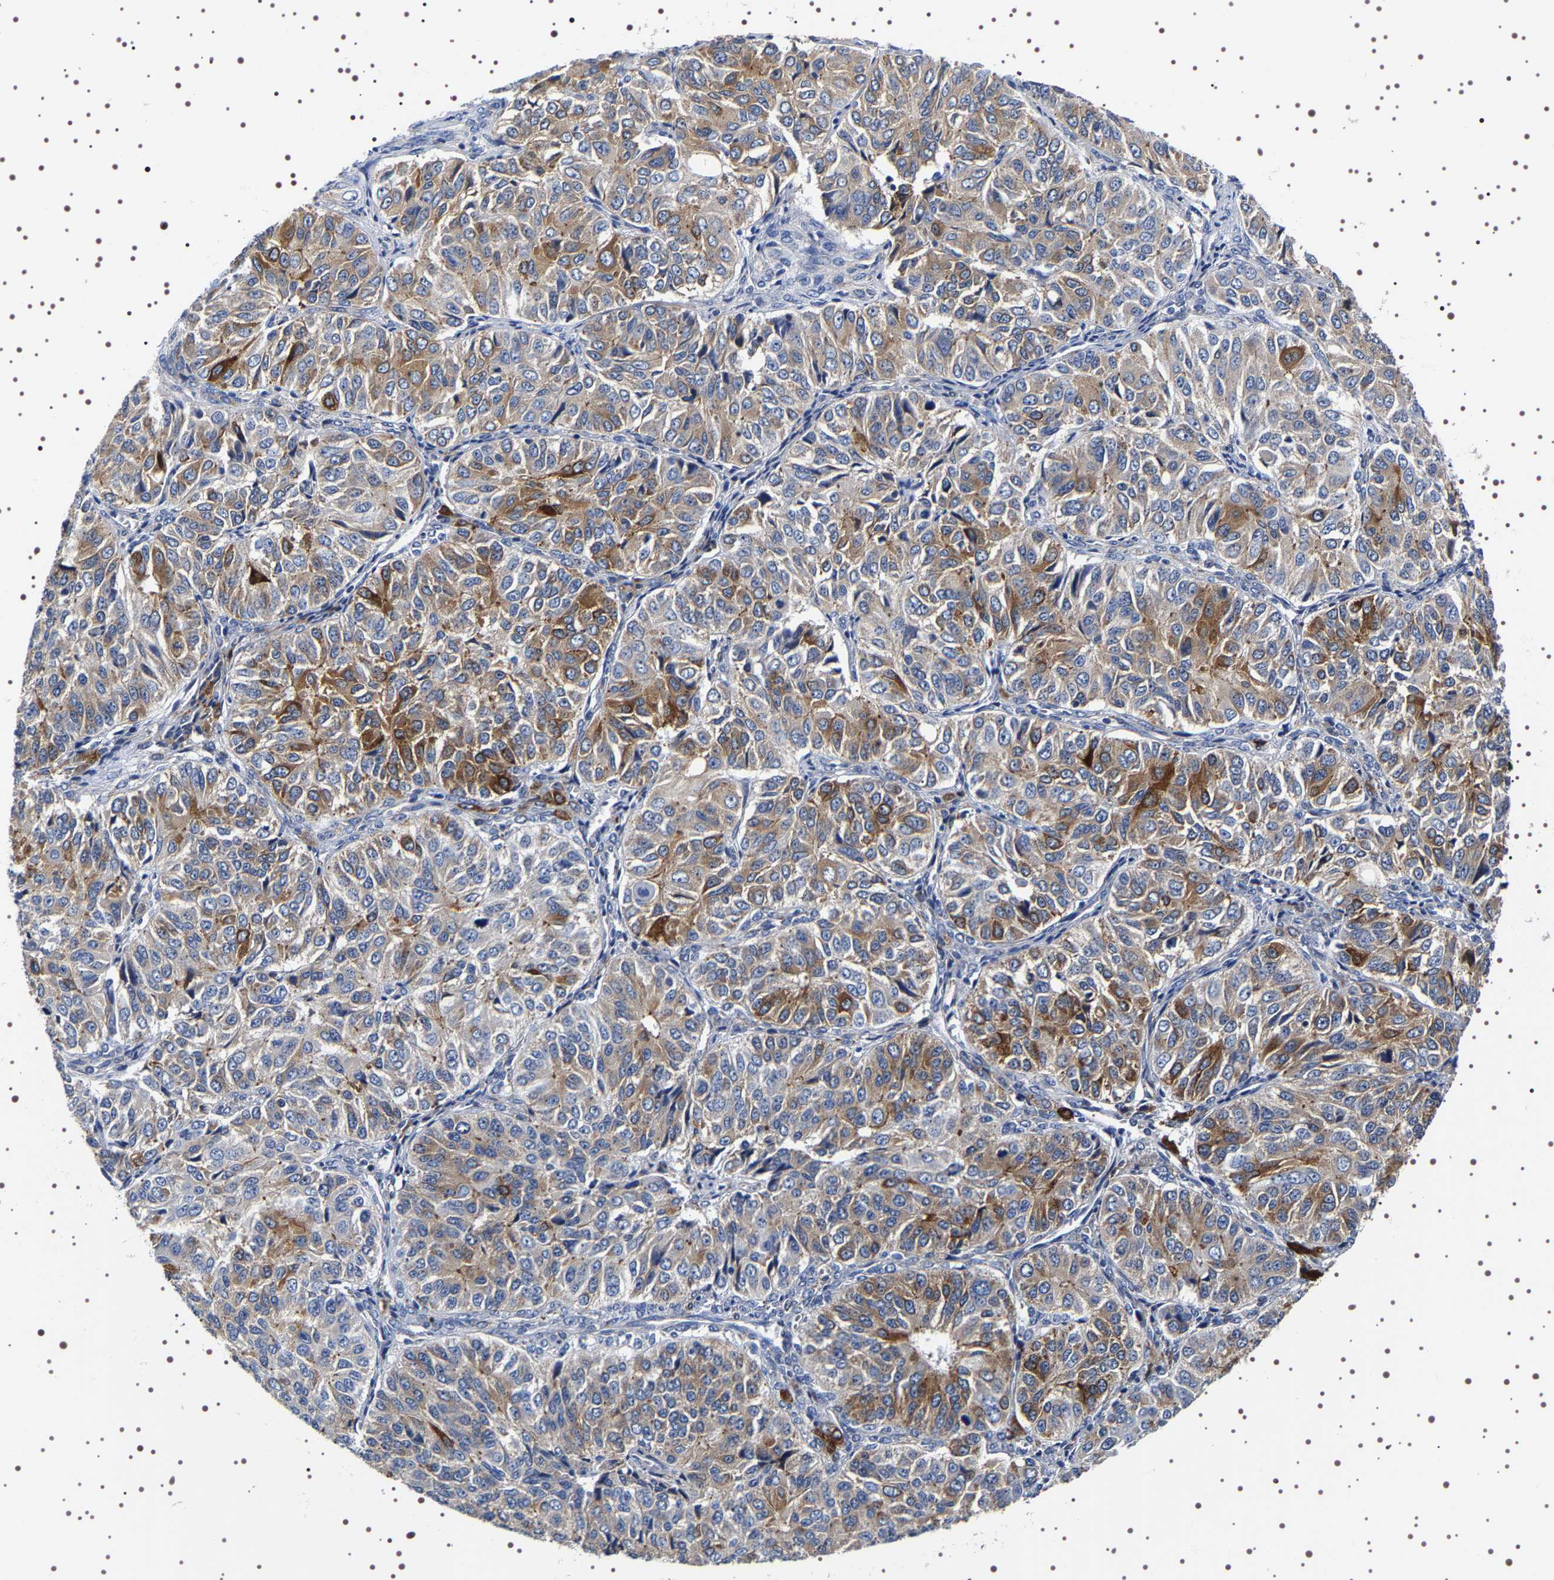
{"staining": {"intensity": "moderate", "quantity": ">75%", "location": "cytoplasmic/membranous"}, "tissue": "ovarian cancer", "cell_type": "Tumor cells", "image_type": "cancer", "snomed": [{"axis": "morphology", "description": "Carcinoma, endometroid"}, {"axis": "topography", "description": "Ovary"}], "caption": "Tumor cells demonstrate moderate cytoplasmic/membranous staining in about >75% of cells in endometroid carcinoma (ovarian). The protein of interest is shown in brown color, while the nuclei are stained blue.", "gene": "SQLE", "patient": {"sex": "female", "age": 51}}